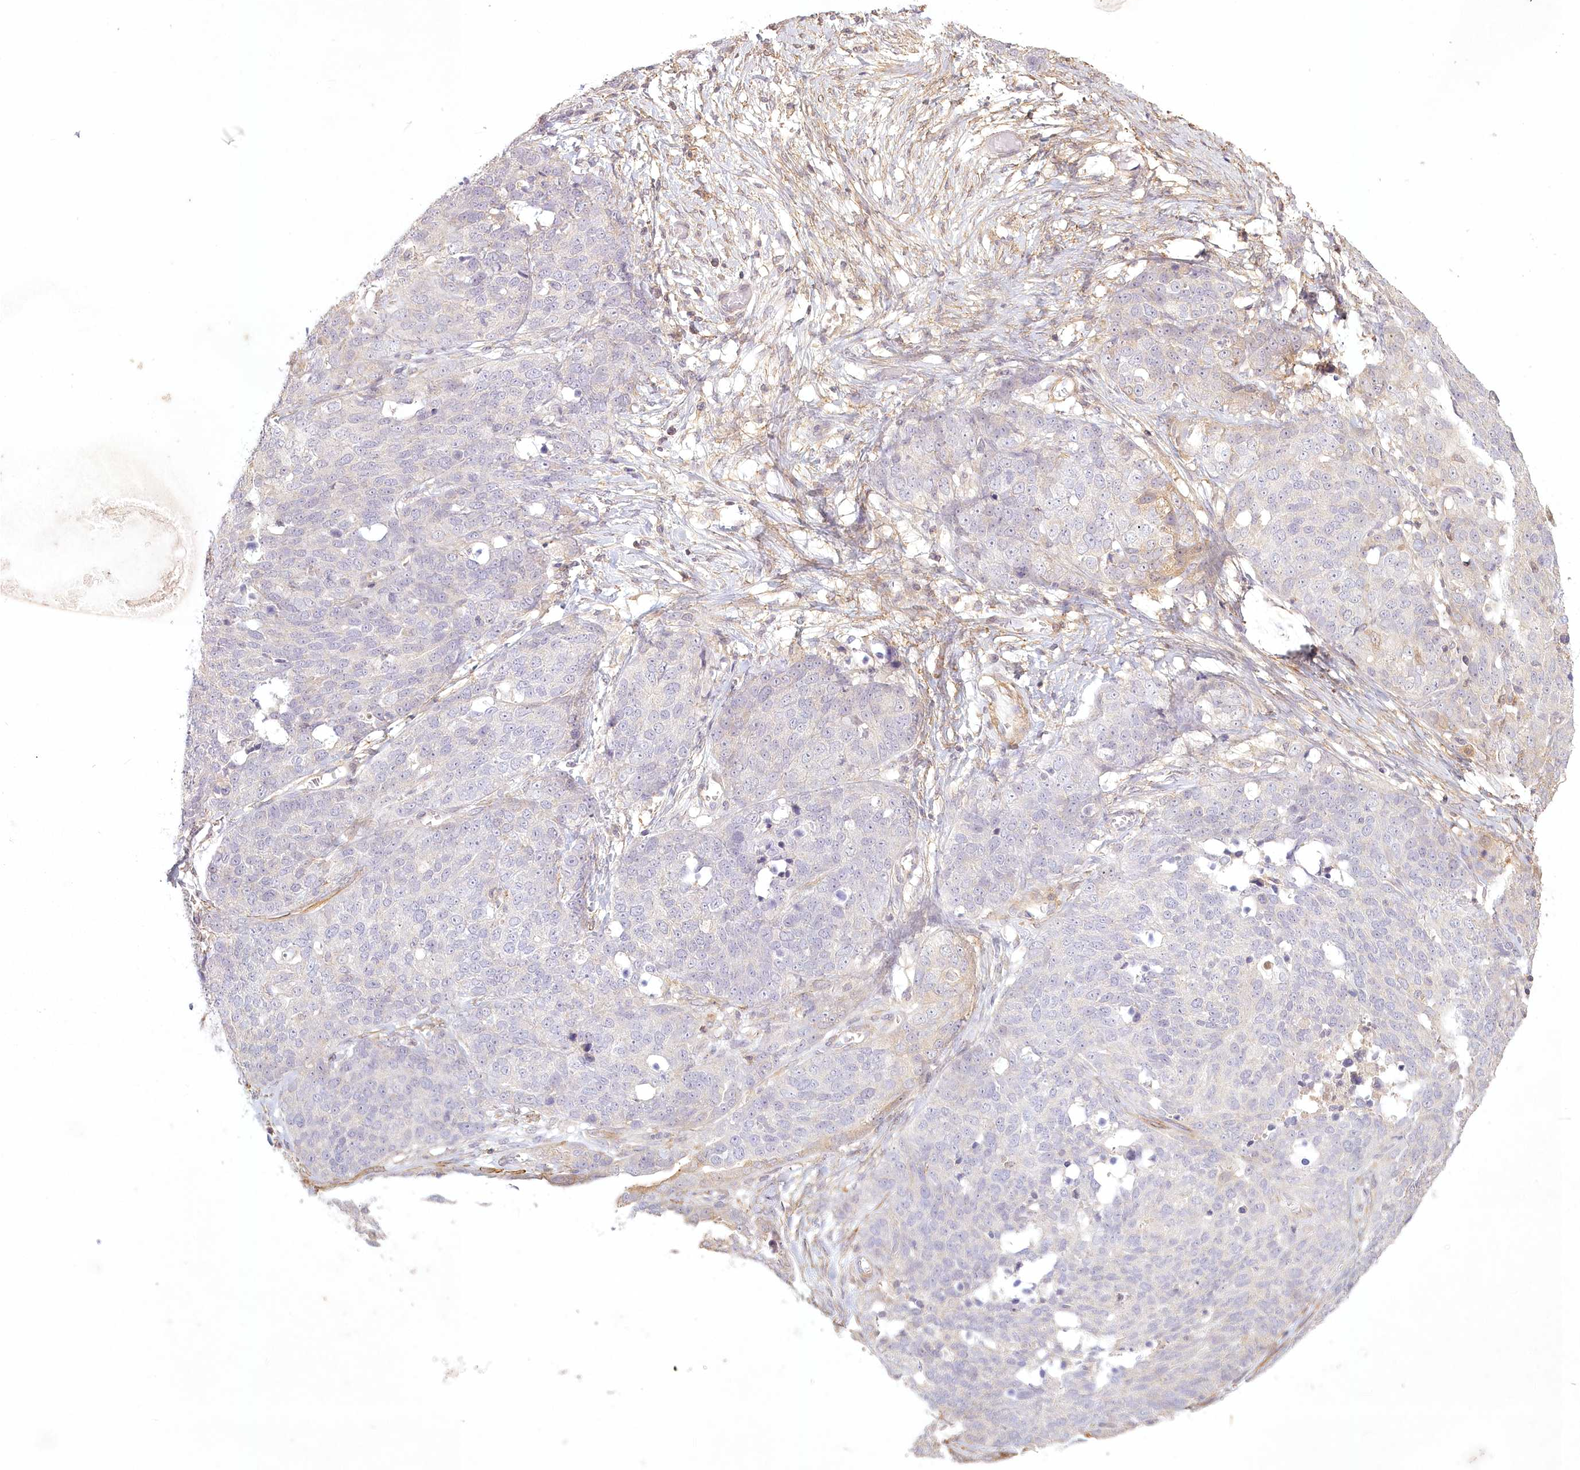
{"staining": {"intensity": "negative", "quantity": "none", "location": "none"}, "tissue": "ovarian cancer", "cell_type": "Tumor cells", "image_type": "cancer", "snomed": [{"axis": "morphology", "description": "Cystadenocarcinoma, serous, NOS"}, {"axis": "topography", "description": "Ovary"}], "caption": "There is no significant expression in tumor cells of ovarian cancer.", "gene": "INPP4B", "patient": {"sex": "female", "age": 44}}